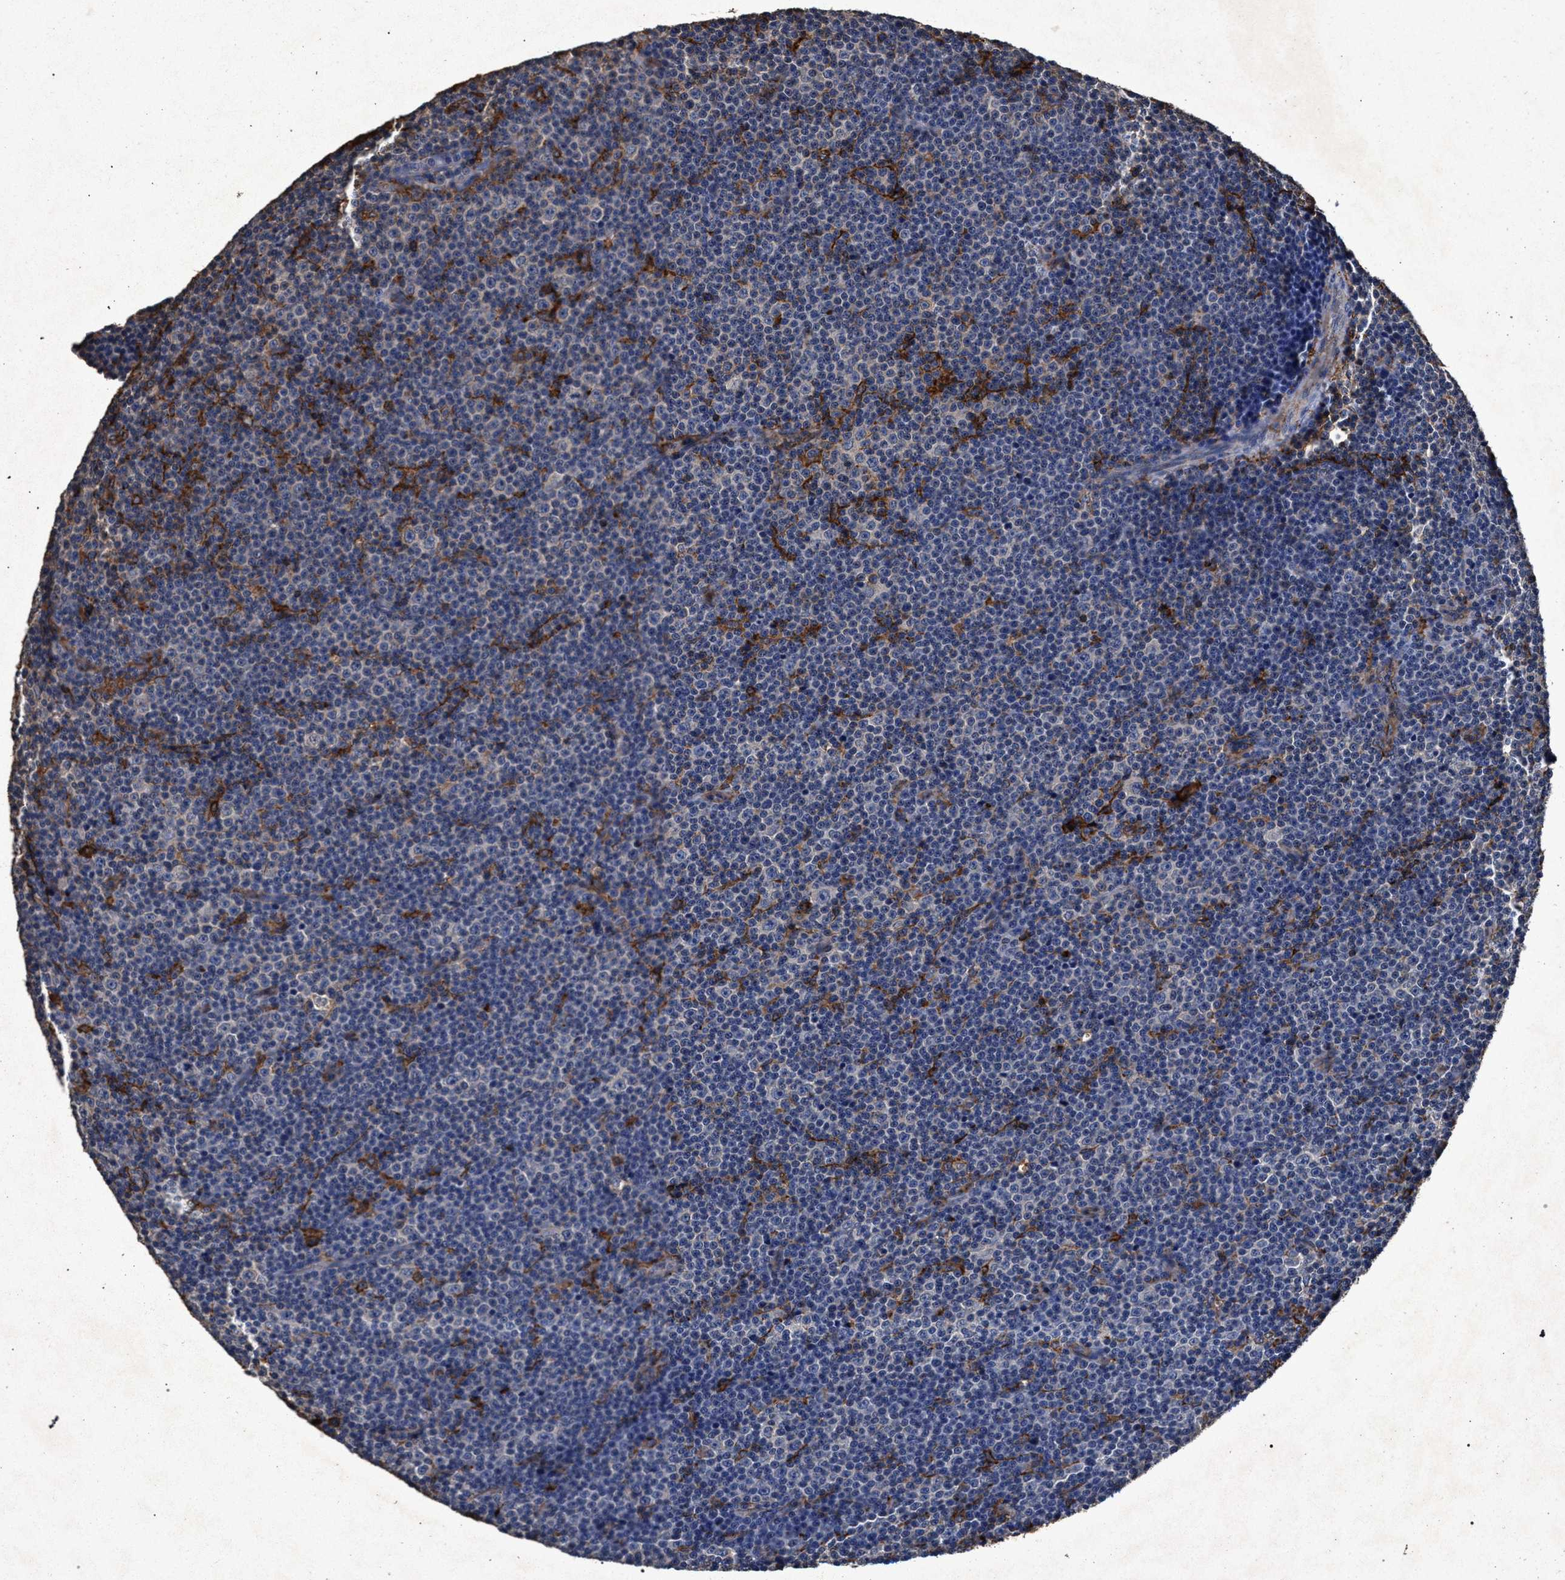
{"staining": {"intensity": "negative", "quantity": "none", "location": "none"}, "tissue": "lymphoma", "cell_type": "Tumor cells", "image_type": "cancer", "snomed": [{"axis": "morphology", "description": "Malignant lymphoma, non-Hodgkin's type, Low grade"}, {"axis": "topography", "description": "Lymph node"}], "caption": "Immunohistochemical staining of human lymphoma reveals no significant positivity in tumor cells.", "gene": "MARCKS", "patient": {"sex": "female", "age": 67}}